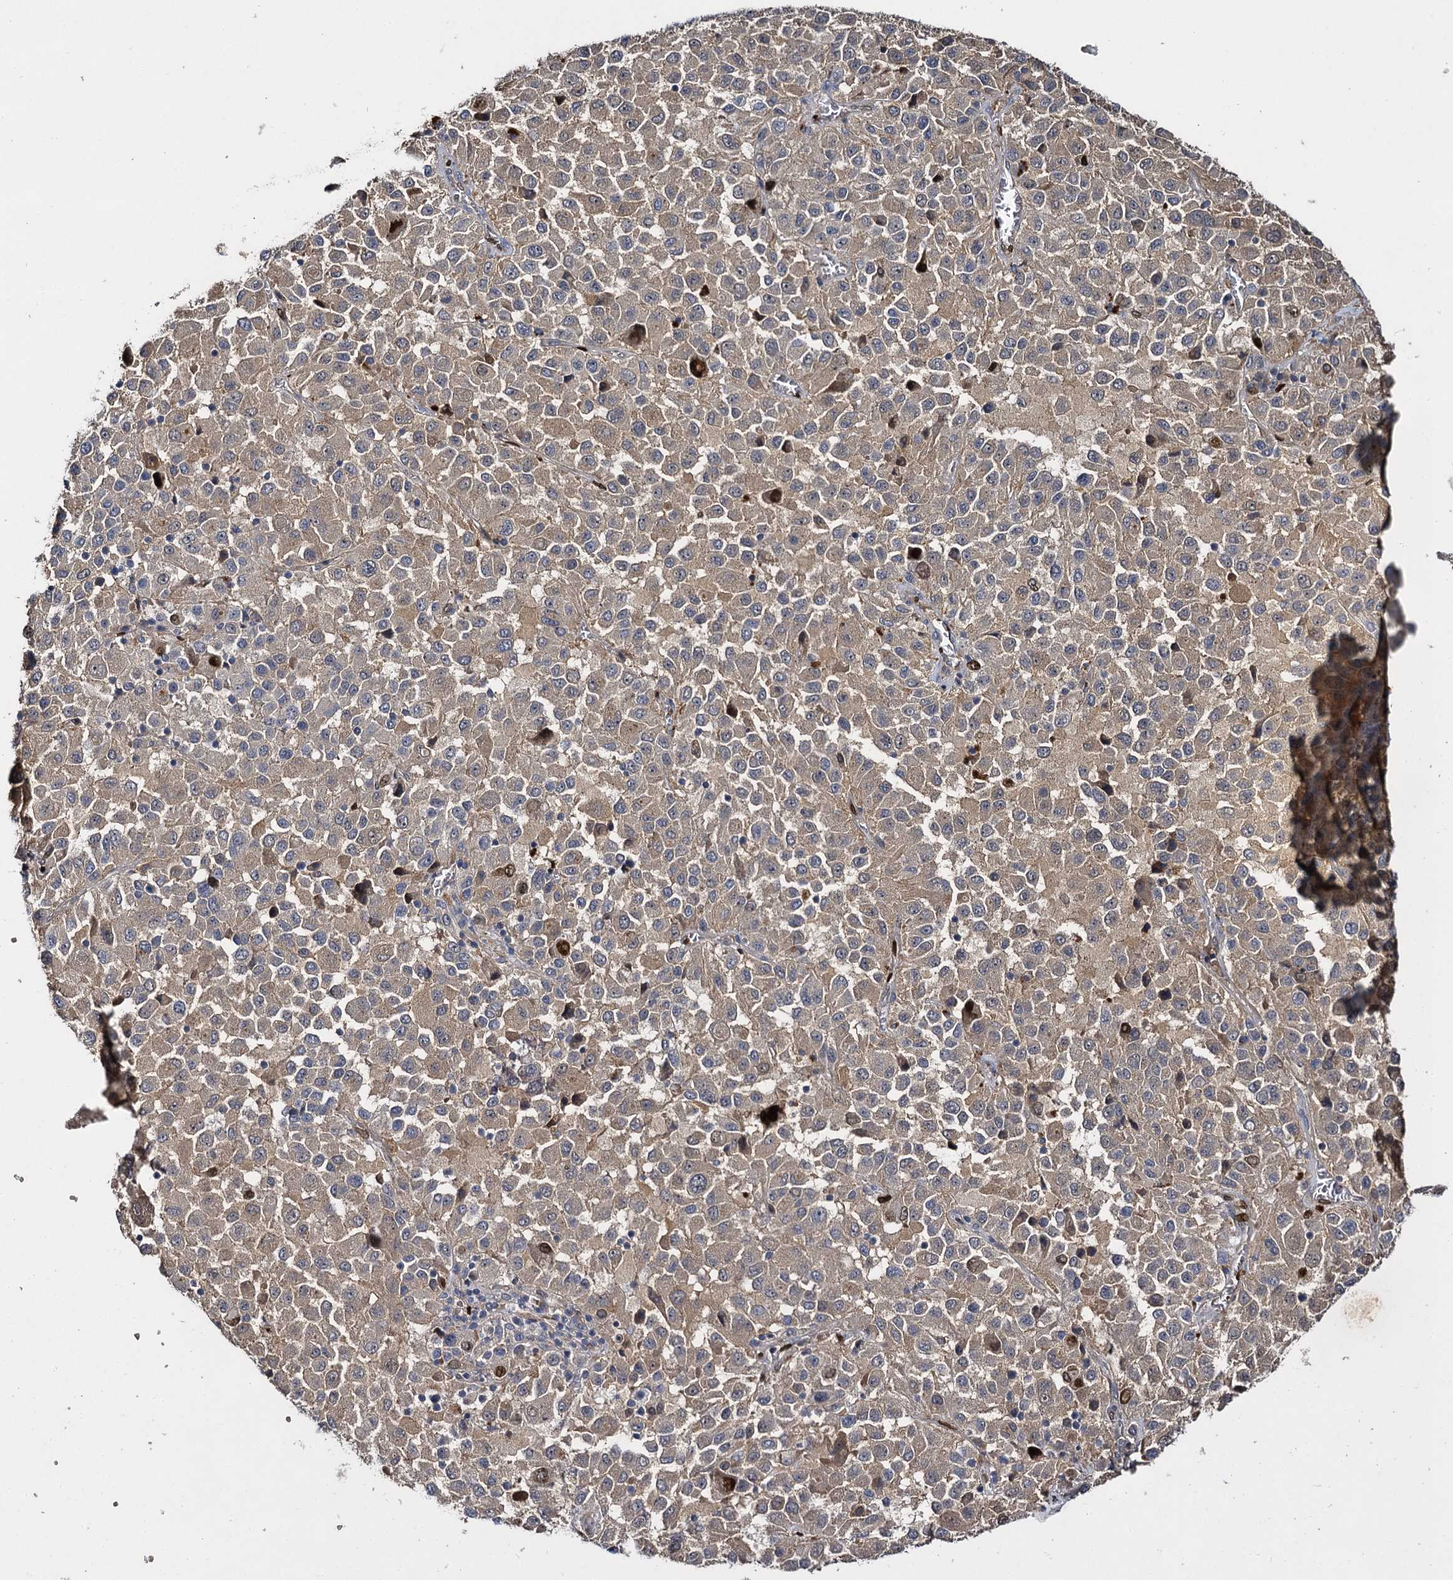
{"staining": {"intensity": "weak", "quantity": ">75%", "location": "cytoplasmic/membranous"}, "tissue": "melanoma", "cell_type": "Tumor cells", "image_type": "cancer", "snomed": [{"axis": "morphology", "description": "Malignant melanoma, Metastatic site"}, {"axis": "topography", "description": "Lung"}], "caption": "Human malignant melanoma (metastatic site) stained with a brown dye reveals weak cytoplasmic/membranous positive expression in about >75% of tumor cells.", "gene": "SLC11A2", "patient": {"sex": "male", "age": 64}}